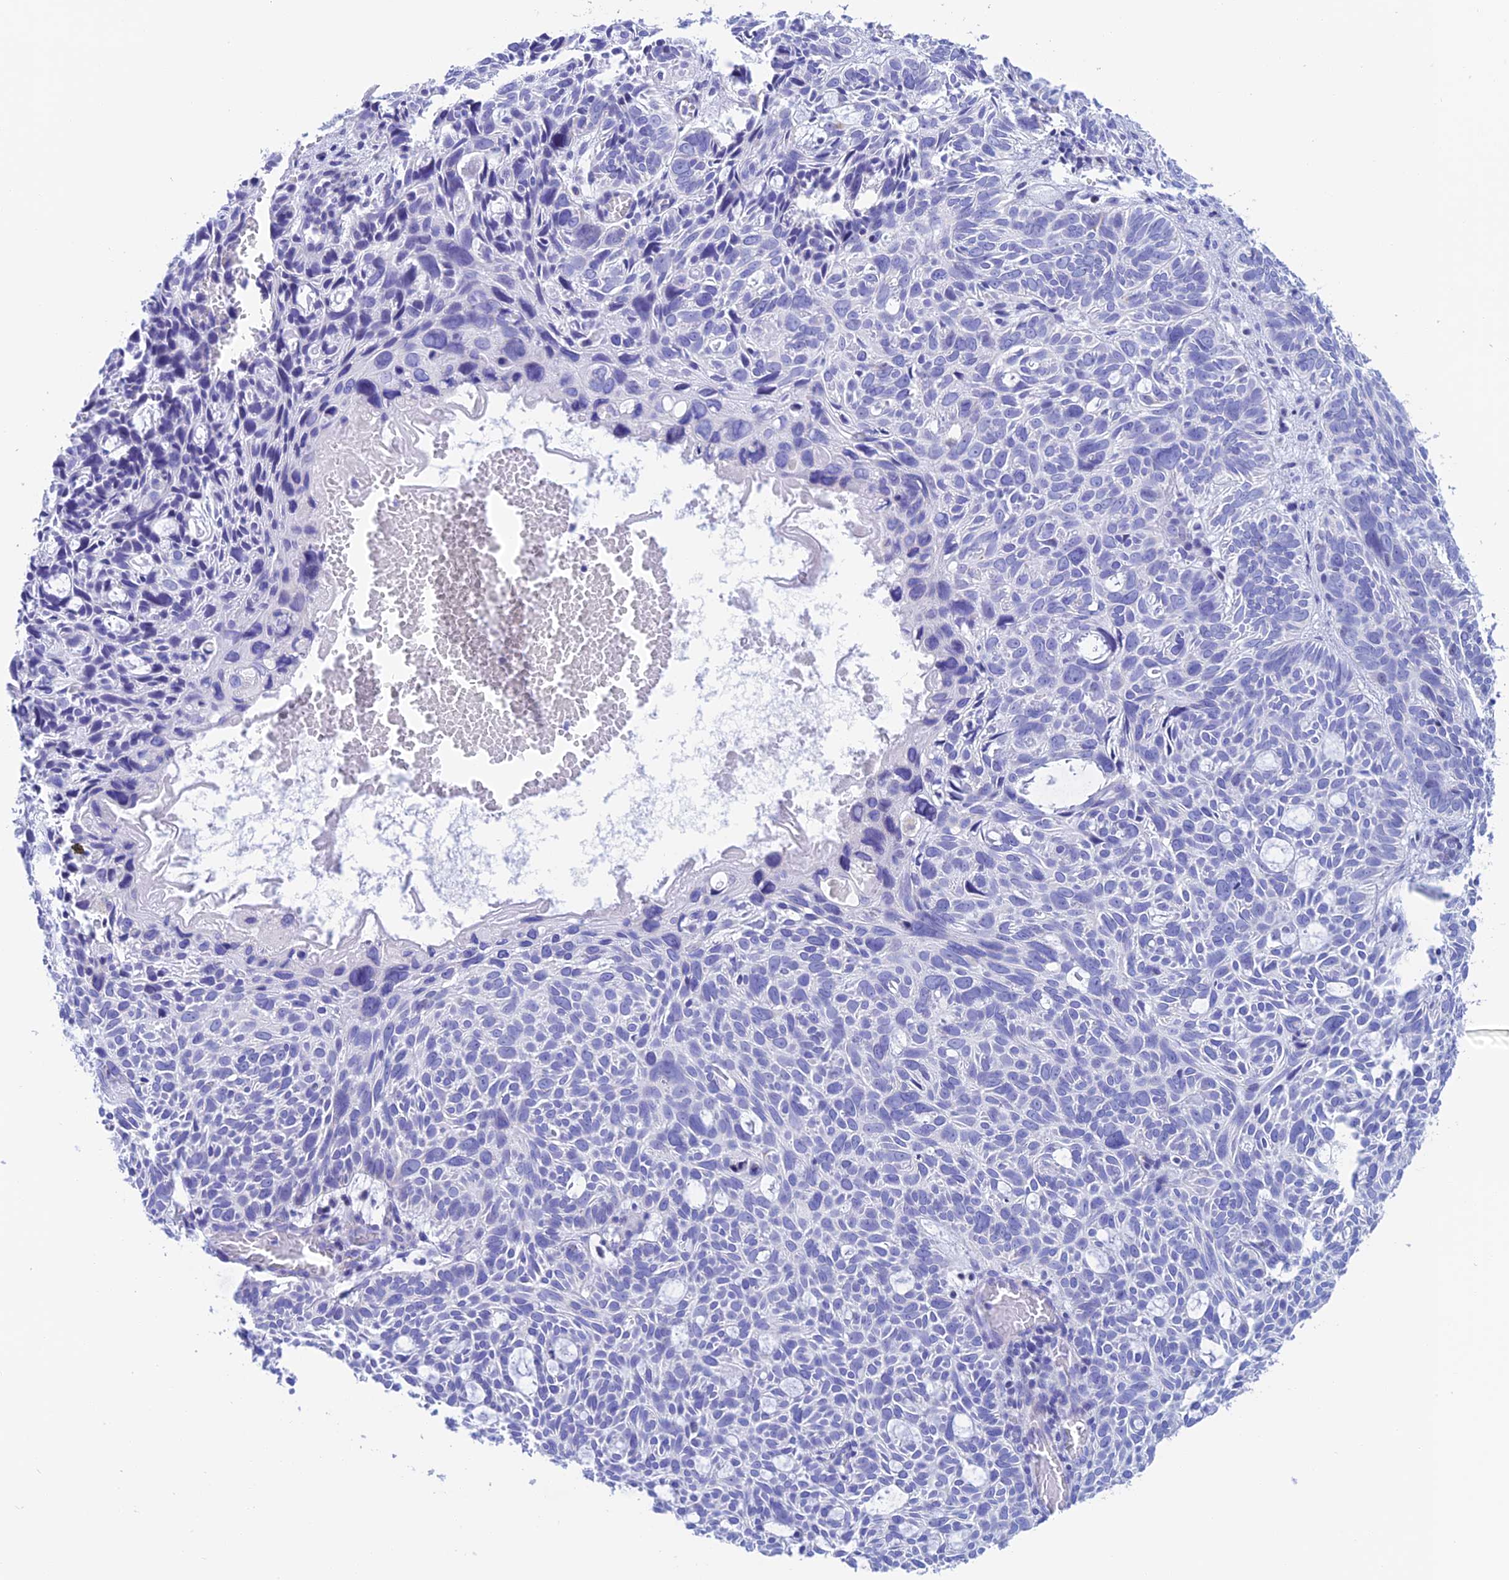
{"staining": {"intensity": "negative", "quantity": "none", "location": "none"}, "tissue": "skin cancer", "cell_type": "Tumor cells", "image_type": "cancer", "snomed": [{"axis": "morphology", "description": "Basal cell carcinoma"}, {"axis": "topography", "description": "Skin"}], "caption": "DAB (3,3'-diaminobenzidine) immunohistochemical staining of skin basal cell carcinoma demonstrates no significant positivity in tumor cells.", "gene": "NXPE4", "patient": {"sex": "male", "age": 69}}